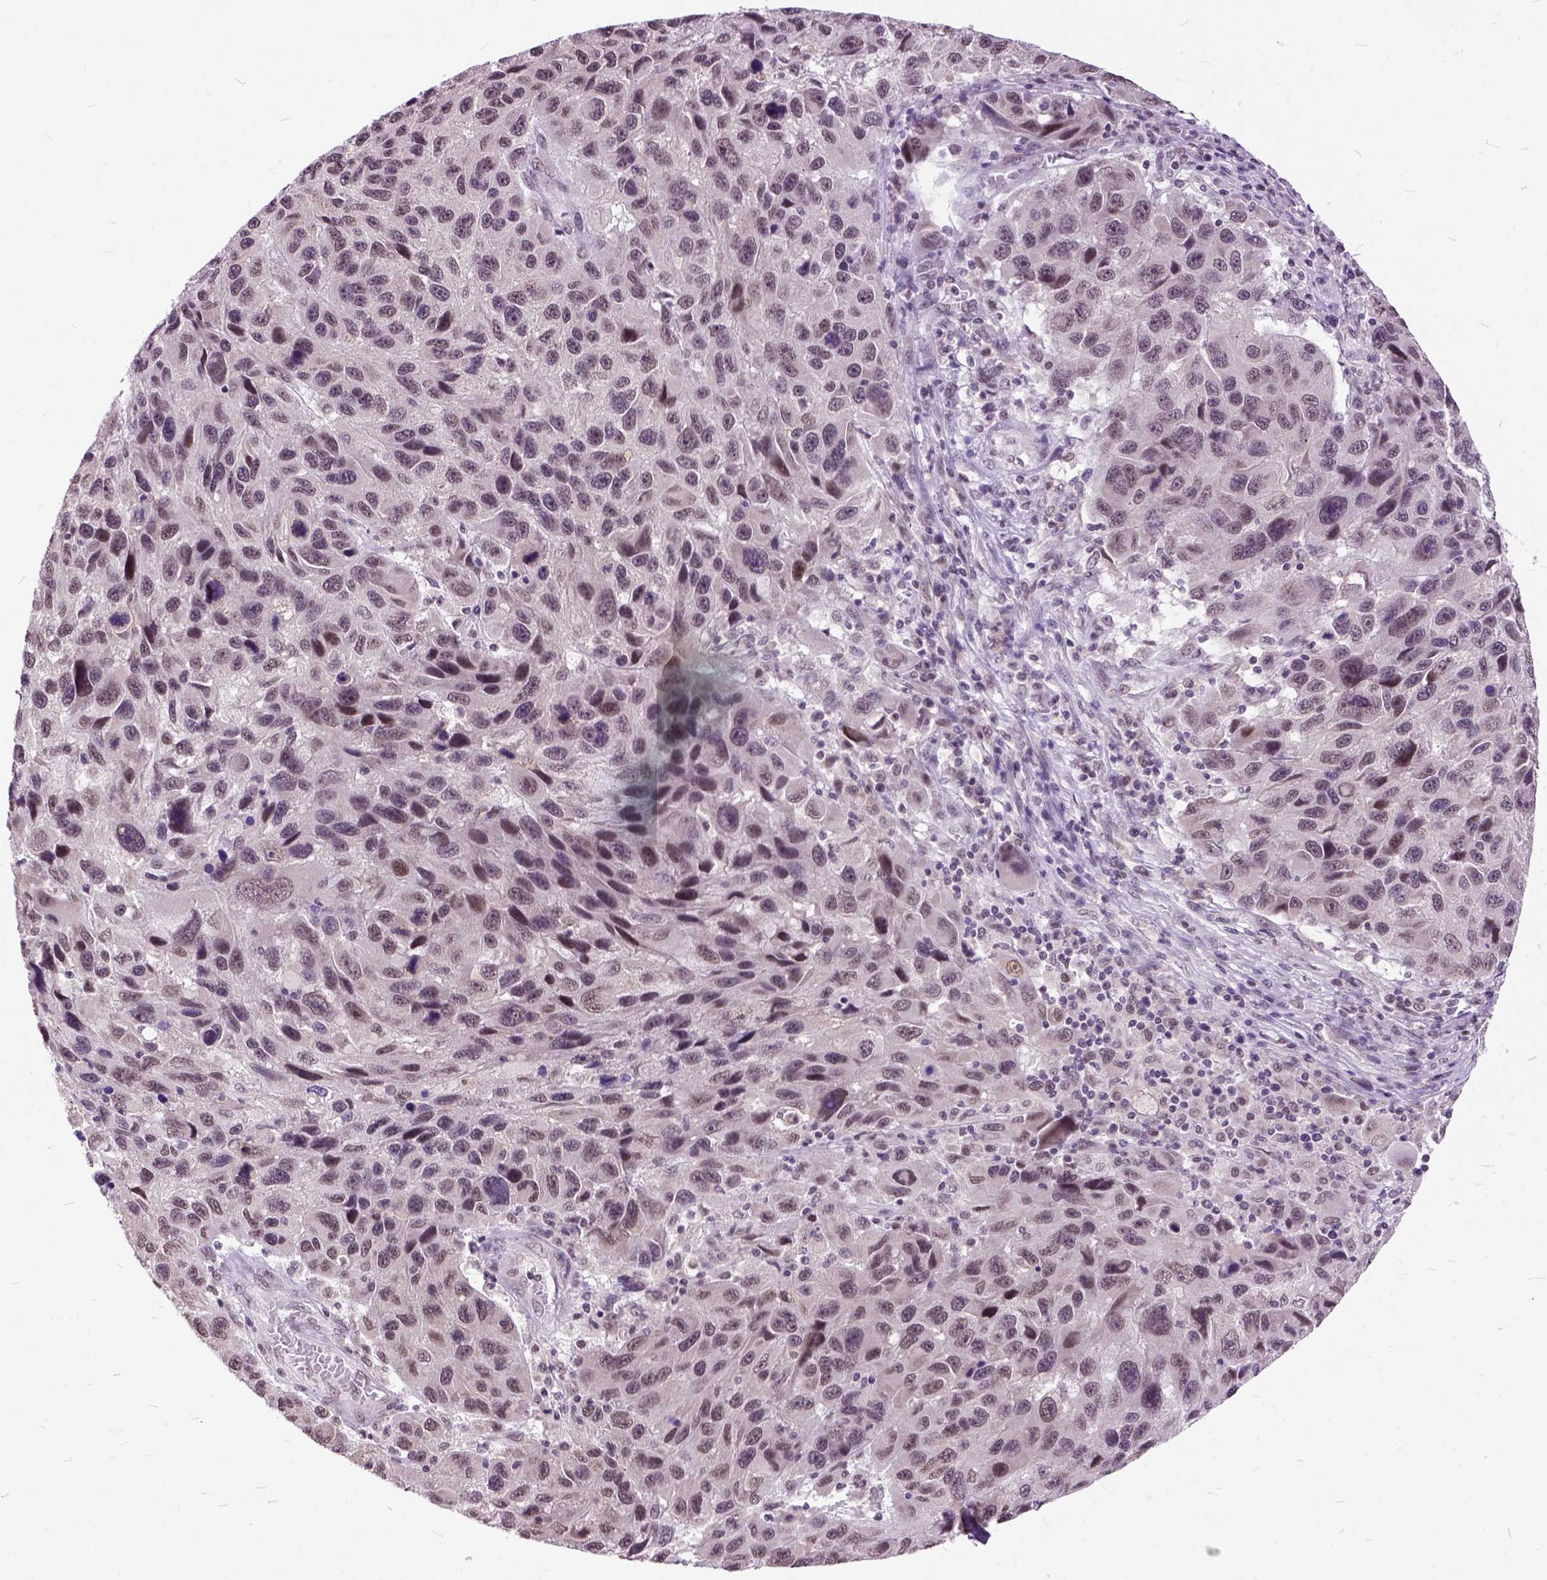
{"staining": {"intensity": "moderate", "quantity": "<25%", "location": "nuclear"}, "tissue": "melanoma", "cell_type": "Tumor cells", "image_type": "cancer", "snomed": [{"axis": "morphology", "description": "Malignant melanoma, NOS"}, {"axis": "topography", "description": "Skin"}], "caption": "IHC micrograph of neoplastic tissue: malignant melanoma stained using IHC reveals low levels of moderate protein expression localized specifically in the nuclear of tumor cells, appearing as a nuclear brown color.", "gene": "ORC5", "patient": {"sex": "male", "age": 53}}